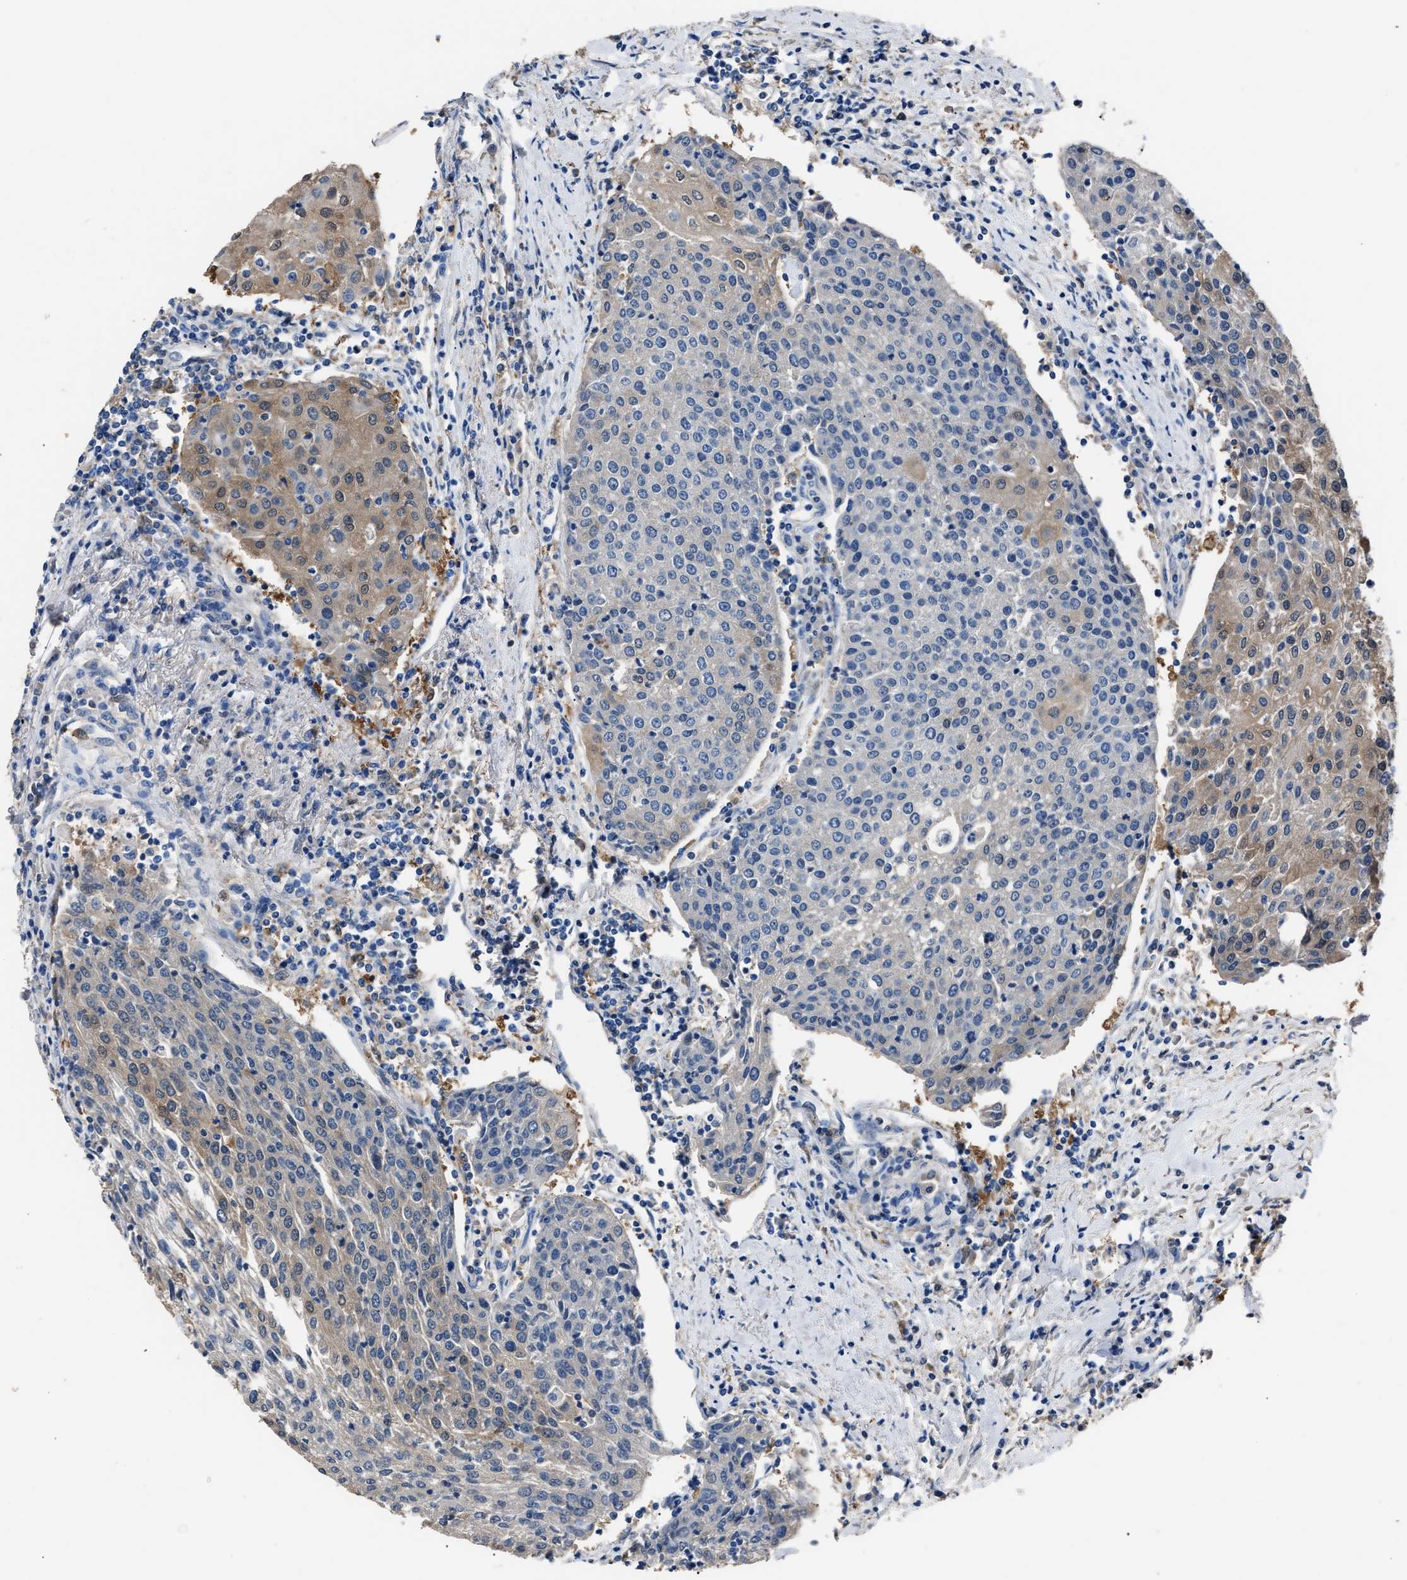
{"staining": {"intensity": "weak", "quantity": "25%-75%", "location": "cytoplasmic/membranous"}, "tissue": "urothelial cancer", "cell_type": "Tumor cells", "image_type": "cancer", "snomed": [{"axis": "morphology", "description": "Urothelial carcinoma, High grade"}, {"axis": "topography", "description": "Urinary bladder"}], "caption": "This is an image of immunohistochemistry staining of urothelial carcinoma (high-grade), which shows weak expression in the cytoplasmic/membranous of tumor cells.", "gene": "GSTP1", "patient": {"sex": "female", "age": 85}}